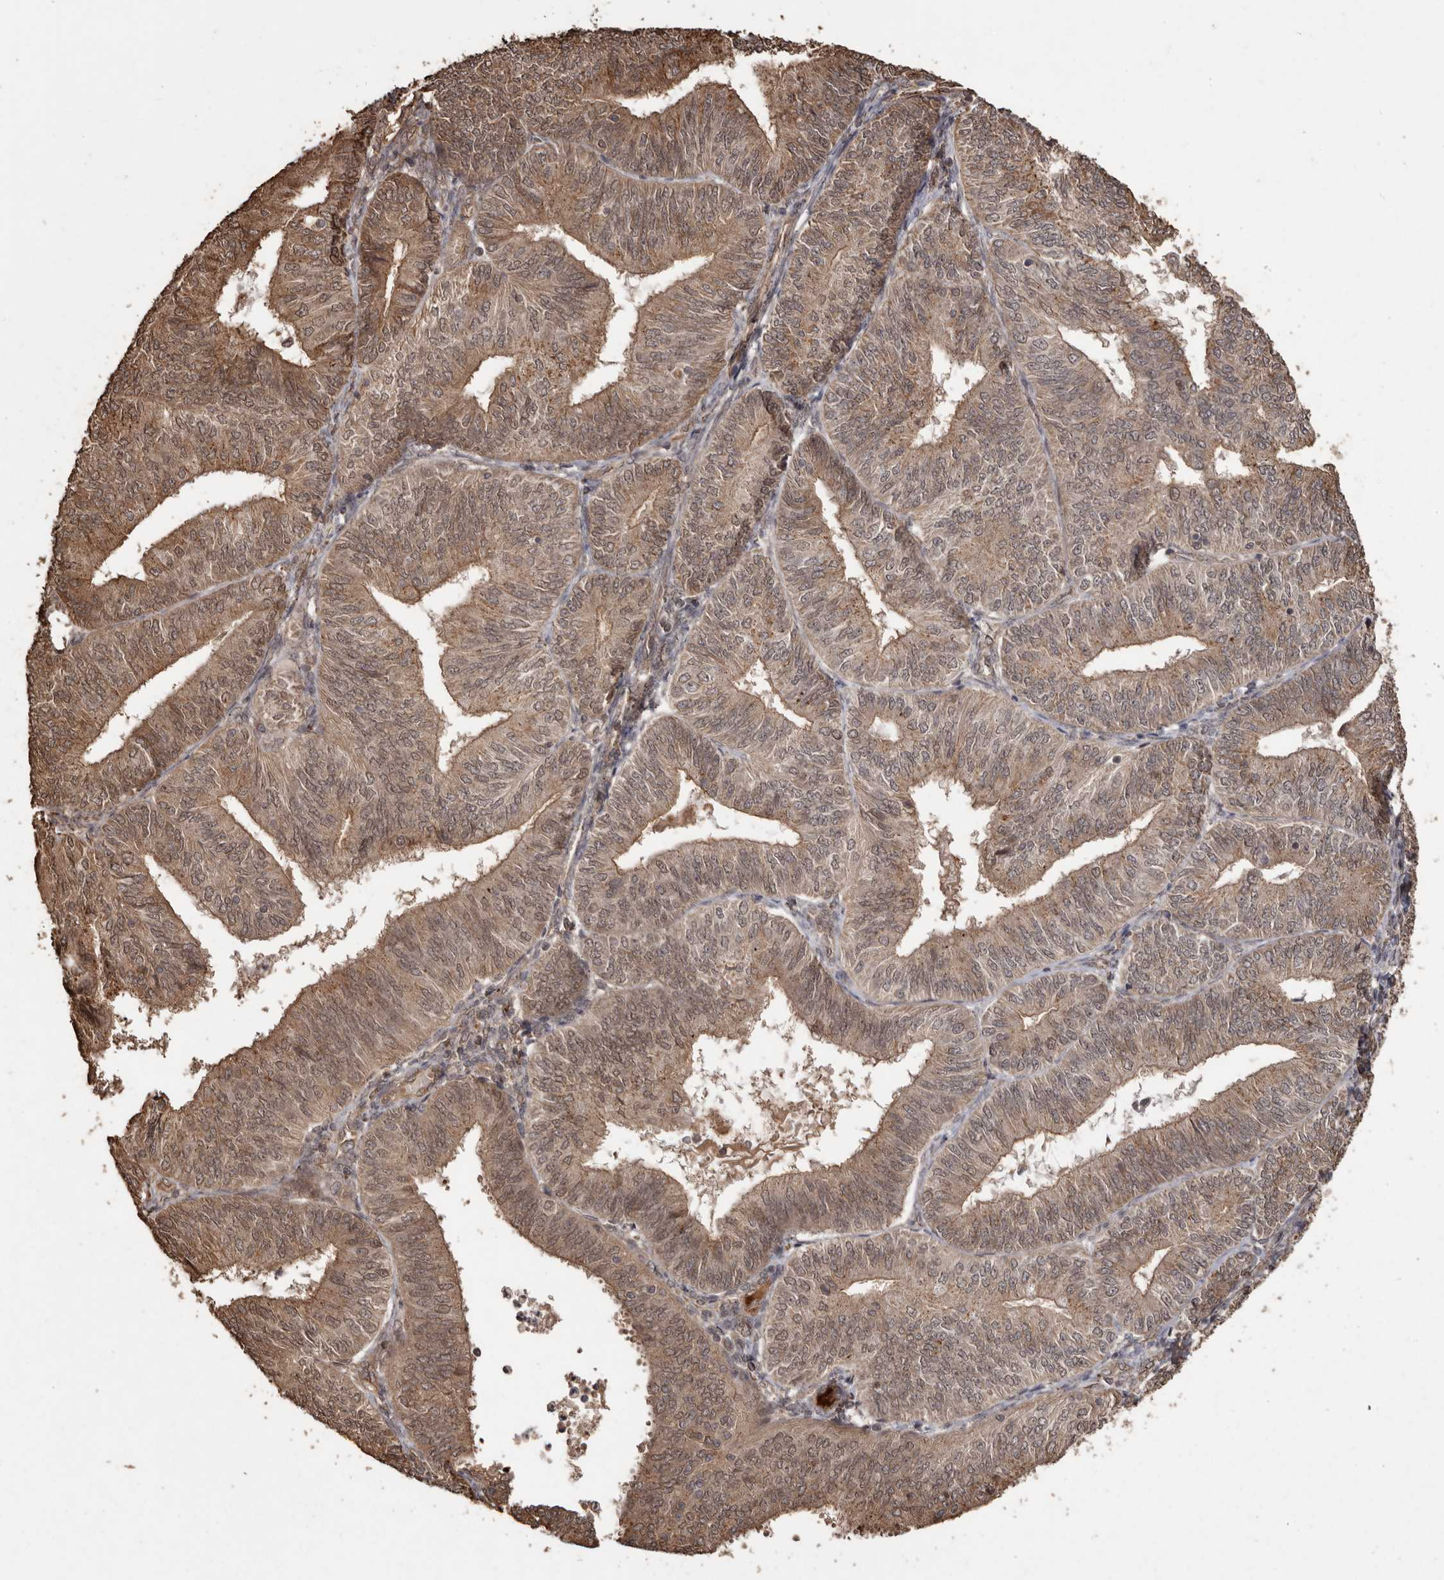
{"staining": {"intensity": "moderate", "quantity": ">75%", "location": "cytoplasmic/membranous,nuclear"}, "tissue": "endometrial cancer", "cell_type": "Tumor cells", "image_type": "cancer", "snomed": [{"axis": "morphology", "description": "Adenocarcinoma, NOS"}, {"axis": "topography", "description": "Endometrium"}], "caption": "Brown immunohistochemical staining in human endometrial adenocarcinoma exhibits moderate cytoplasmic/membranous and nuclear expression in approximately >75% of tumor cells.", "gene": "NUP43", "patient": {"sex": "female", "age": 58}}